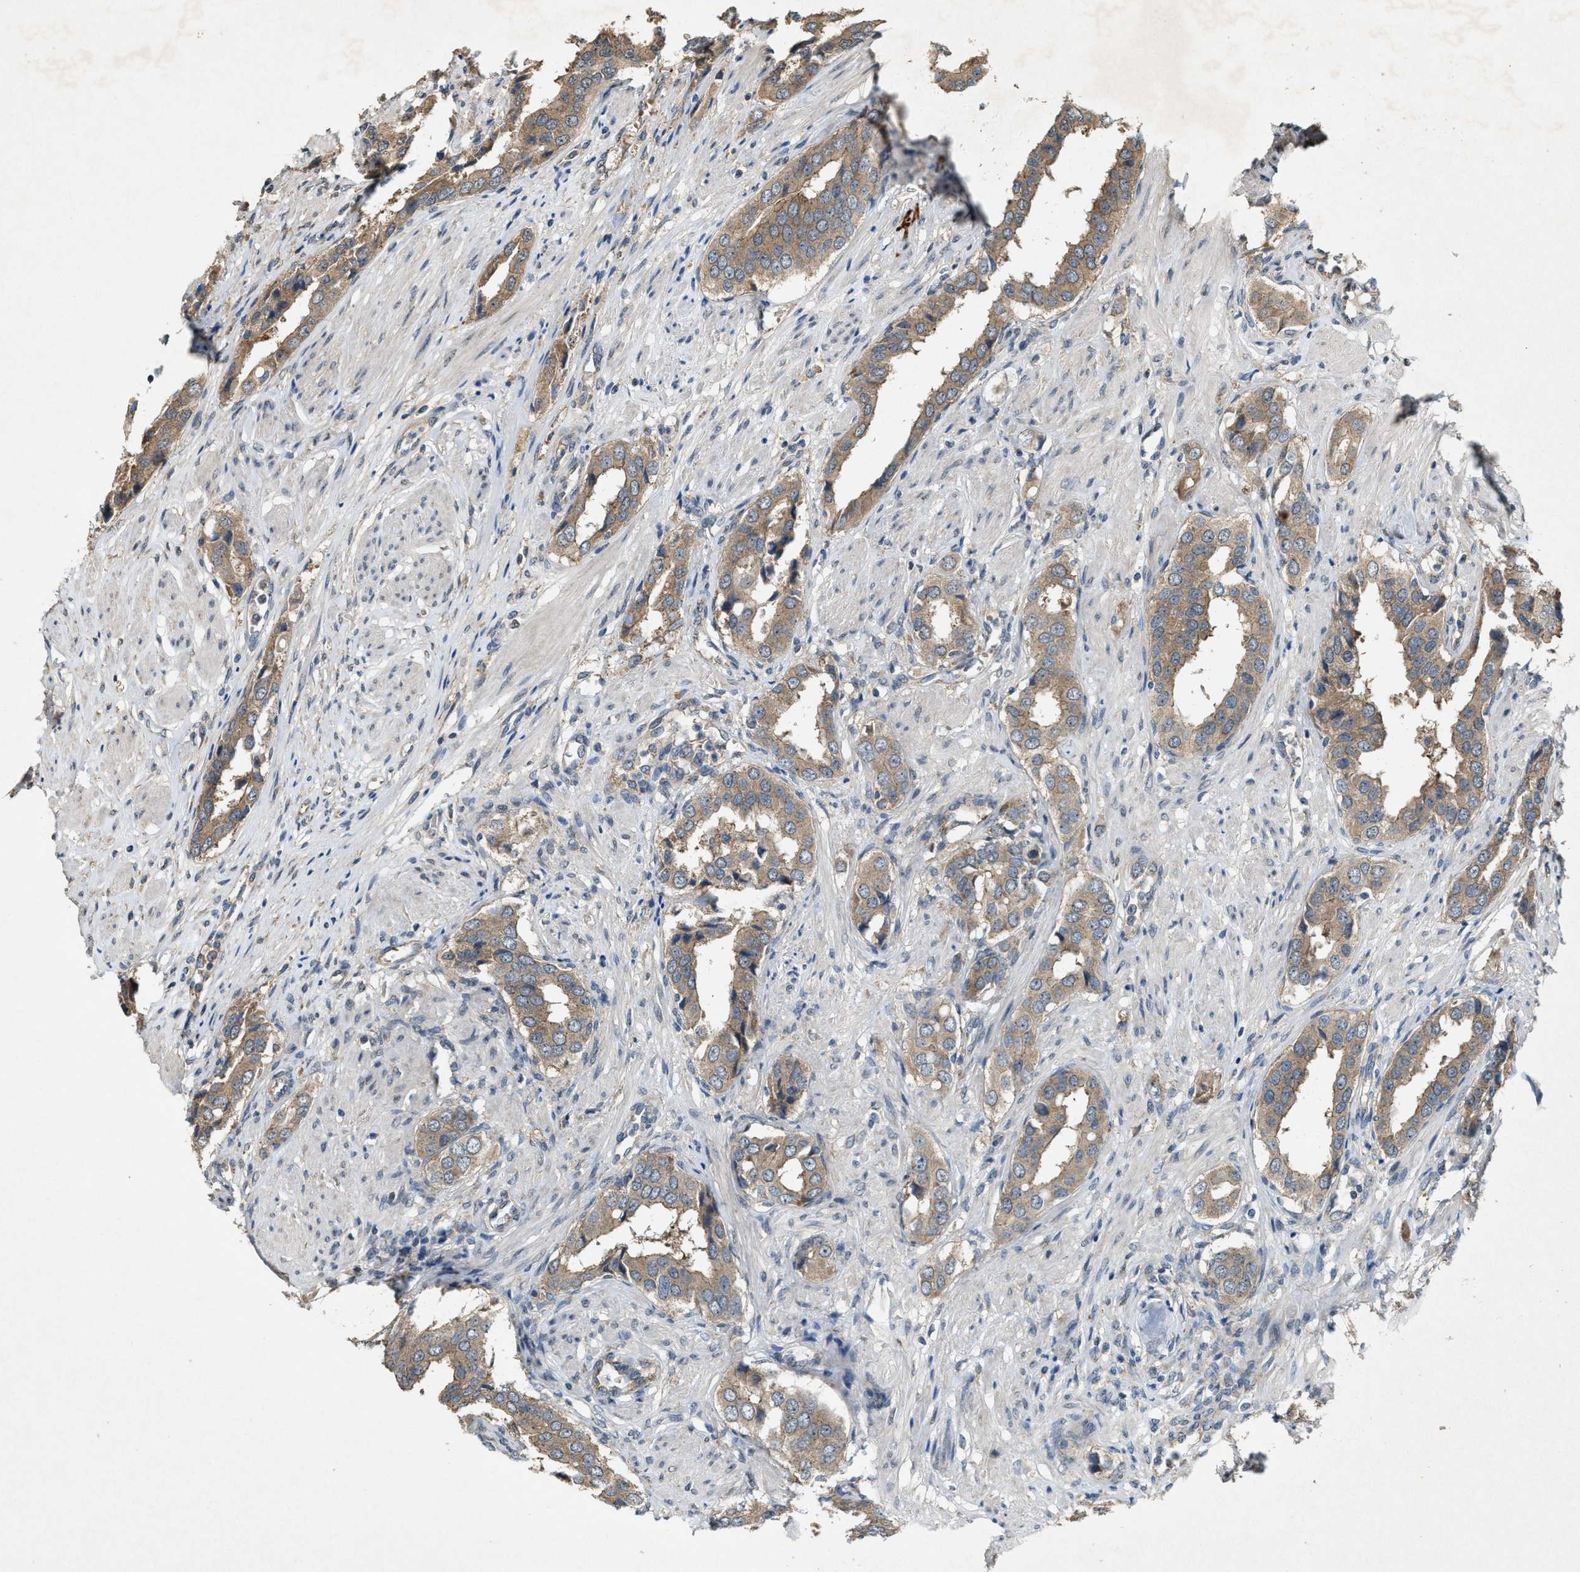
{"staining": {"intensity": "moderate", "quantity": ">75%", "location": "cytoplasmic/membranous"}, "tissue": "prostate cancer", "cell_type": "Tumor cells", "image_type": "cancer", "snomed": [{"axis": "morphology", "description": "Adenocarcinoma, High grade"}, {"axis": "topography", "description": "Prostate"}], "caption": "High-grade adenocarcinoma (prostate) stained with DAB (3,3'-diaminobenzidine) IHC displays medium levels of moderate cytoplasmic/membranous expression in about >75% of tumor cells.", "gene": "ARHGEF5", "patient": {"sex": "male", "age": 52}}